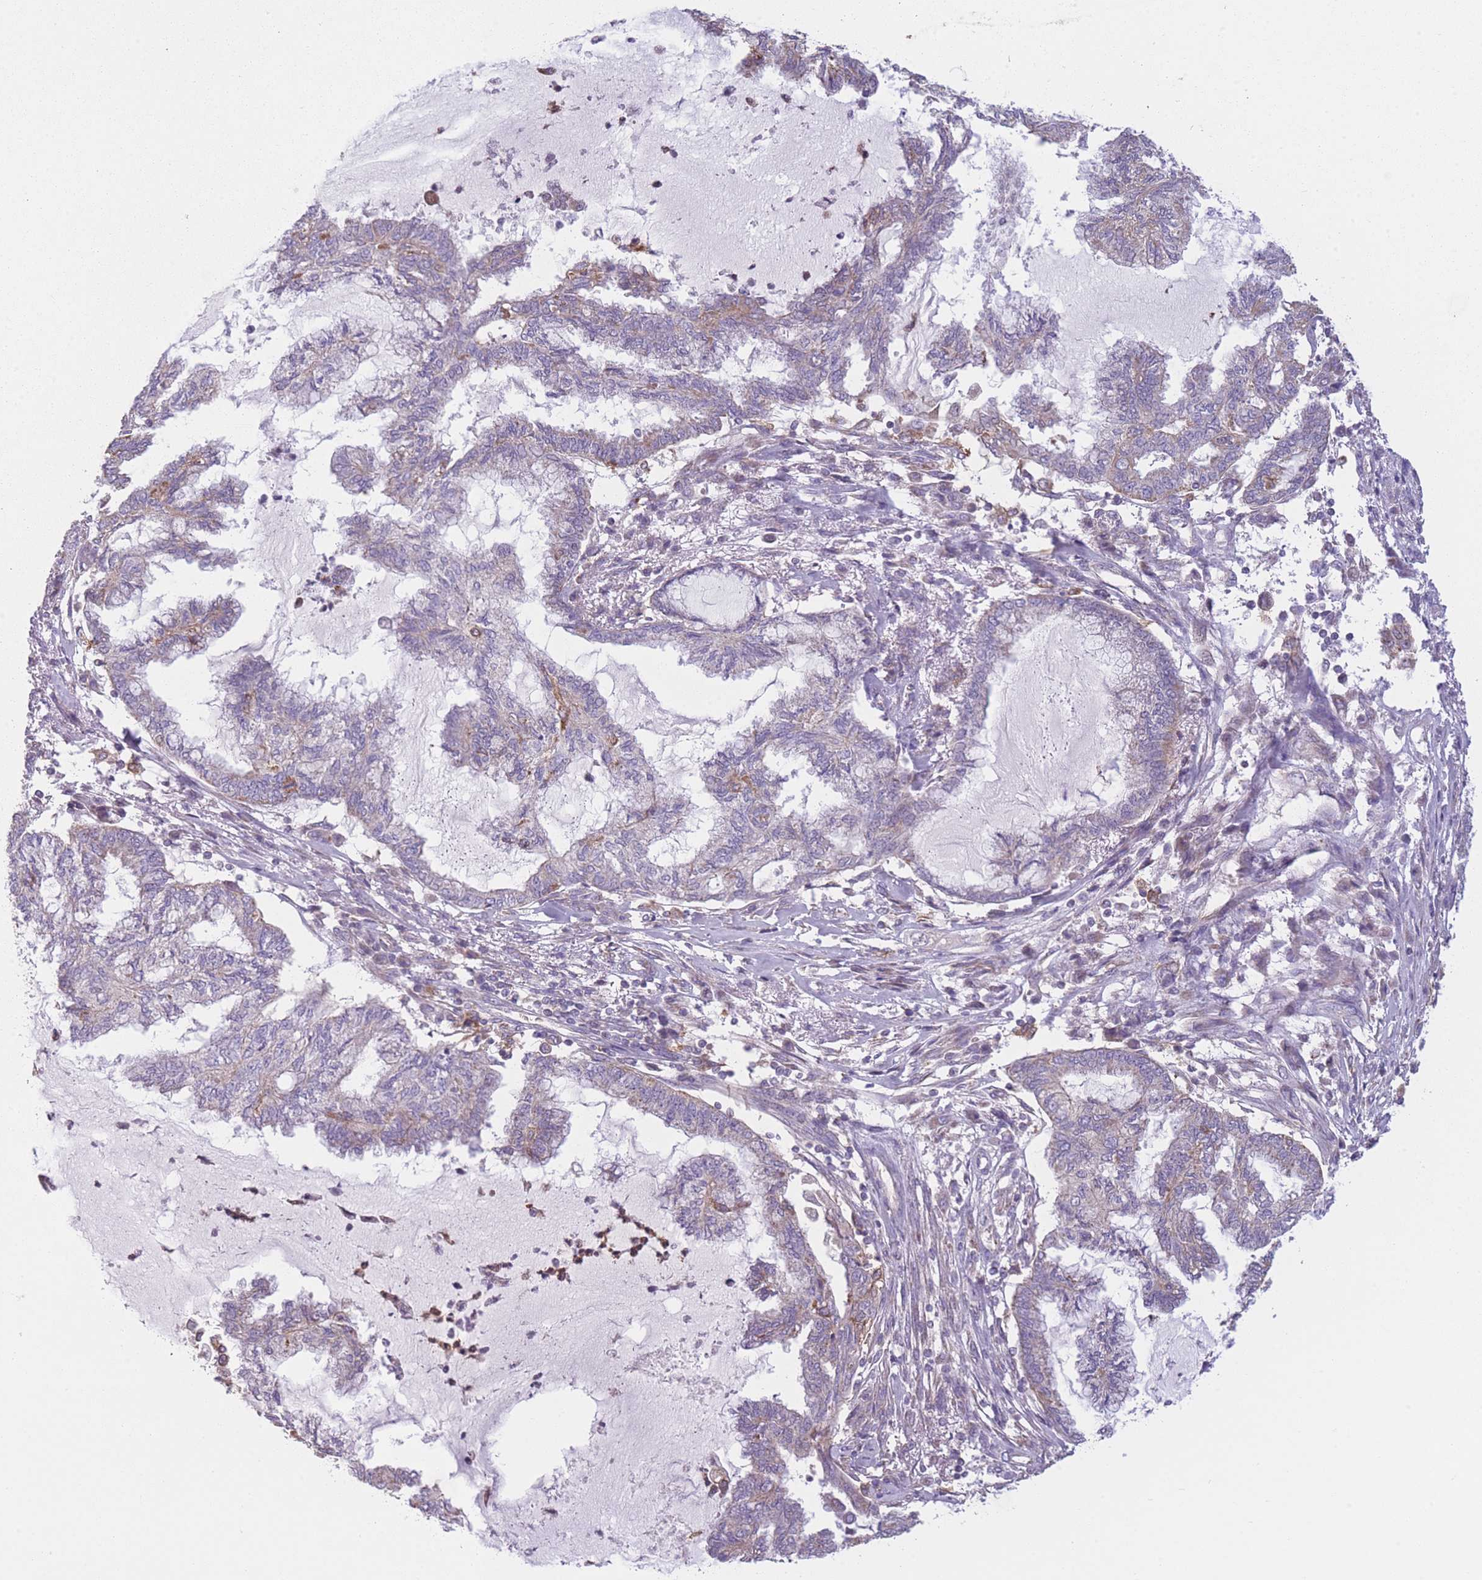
{"staining": {"intensity": "moderate", "quantity": "<25%", "location": "cytoplasmic/membranous"}, "tissue": "endometrial cancer", "cell_type": "Tumor cells", "image_type": "cancer", "snomed": [{"axis": "morphology", "description": "Adenocarcinoma, NOS"}, {"axis": "topography", "description": "Endometrium"}], "caption": "Immunohistochemistry (IHC) photomicrograph of neoplastic tissue: human endometrial adenocarcinoma stained using immunohistochemistry (IHC) shows low levels of moderate protein expression localized specifically in the cytoplasmic/membranous of tumor cells, appearing as a cytoplasmic/membranous brown color.", "gene": "PRAM1", "patient": {"sex": "female", "age": 86}}